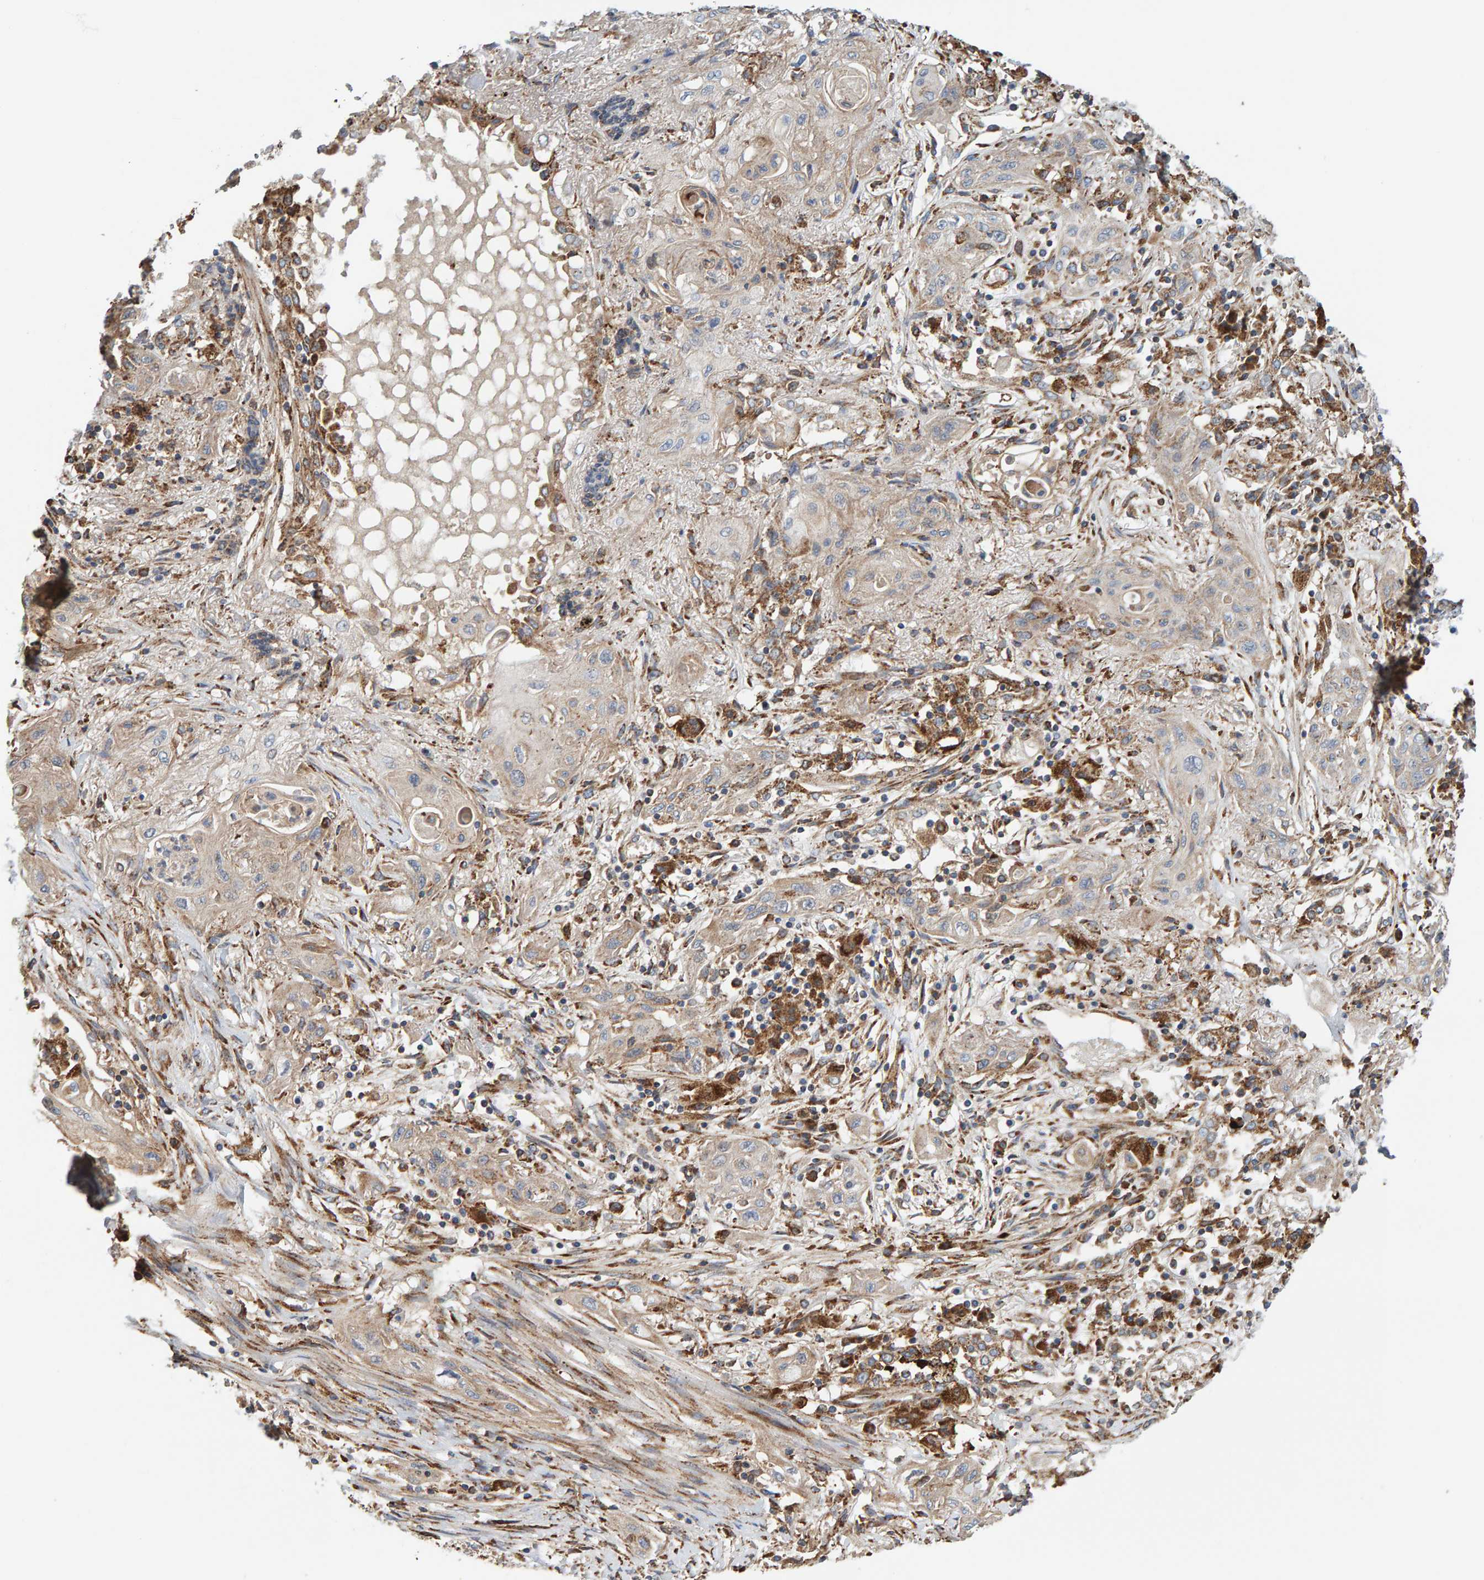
{"staining": {"intensity": "weak", "quantity": "<25%", "location": "cytoplasmic/membranous"}, "tissue": "lung cancer", "cell_type": "Tumor cells", "image_type": "cancer", "snomed": [{"axis": "morphology", "description": "Squamous cell carcinoma, NOS"}, {"axis": "topography", "description": "Lung"}], "caption": "DAB immunohistochemical staining of human lung squamous cell carcinoma reveals no significant positivity in tumor cells. Brightfield microscopy of IHC stained with DAB (3,3'-diaminobenzidine) (brown) and hematoxylin (blue), captured at high magnification.", "gene": "MRPL45", "patient": {"sex": "female", "age": 47}}